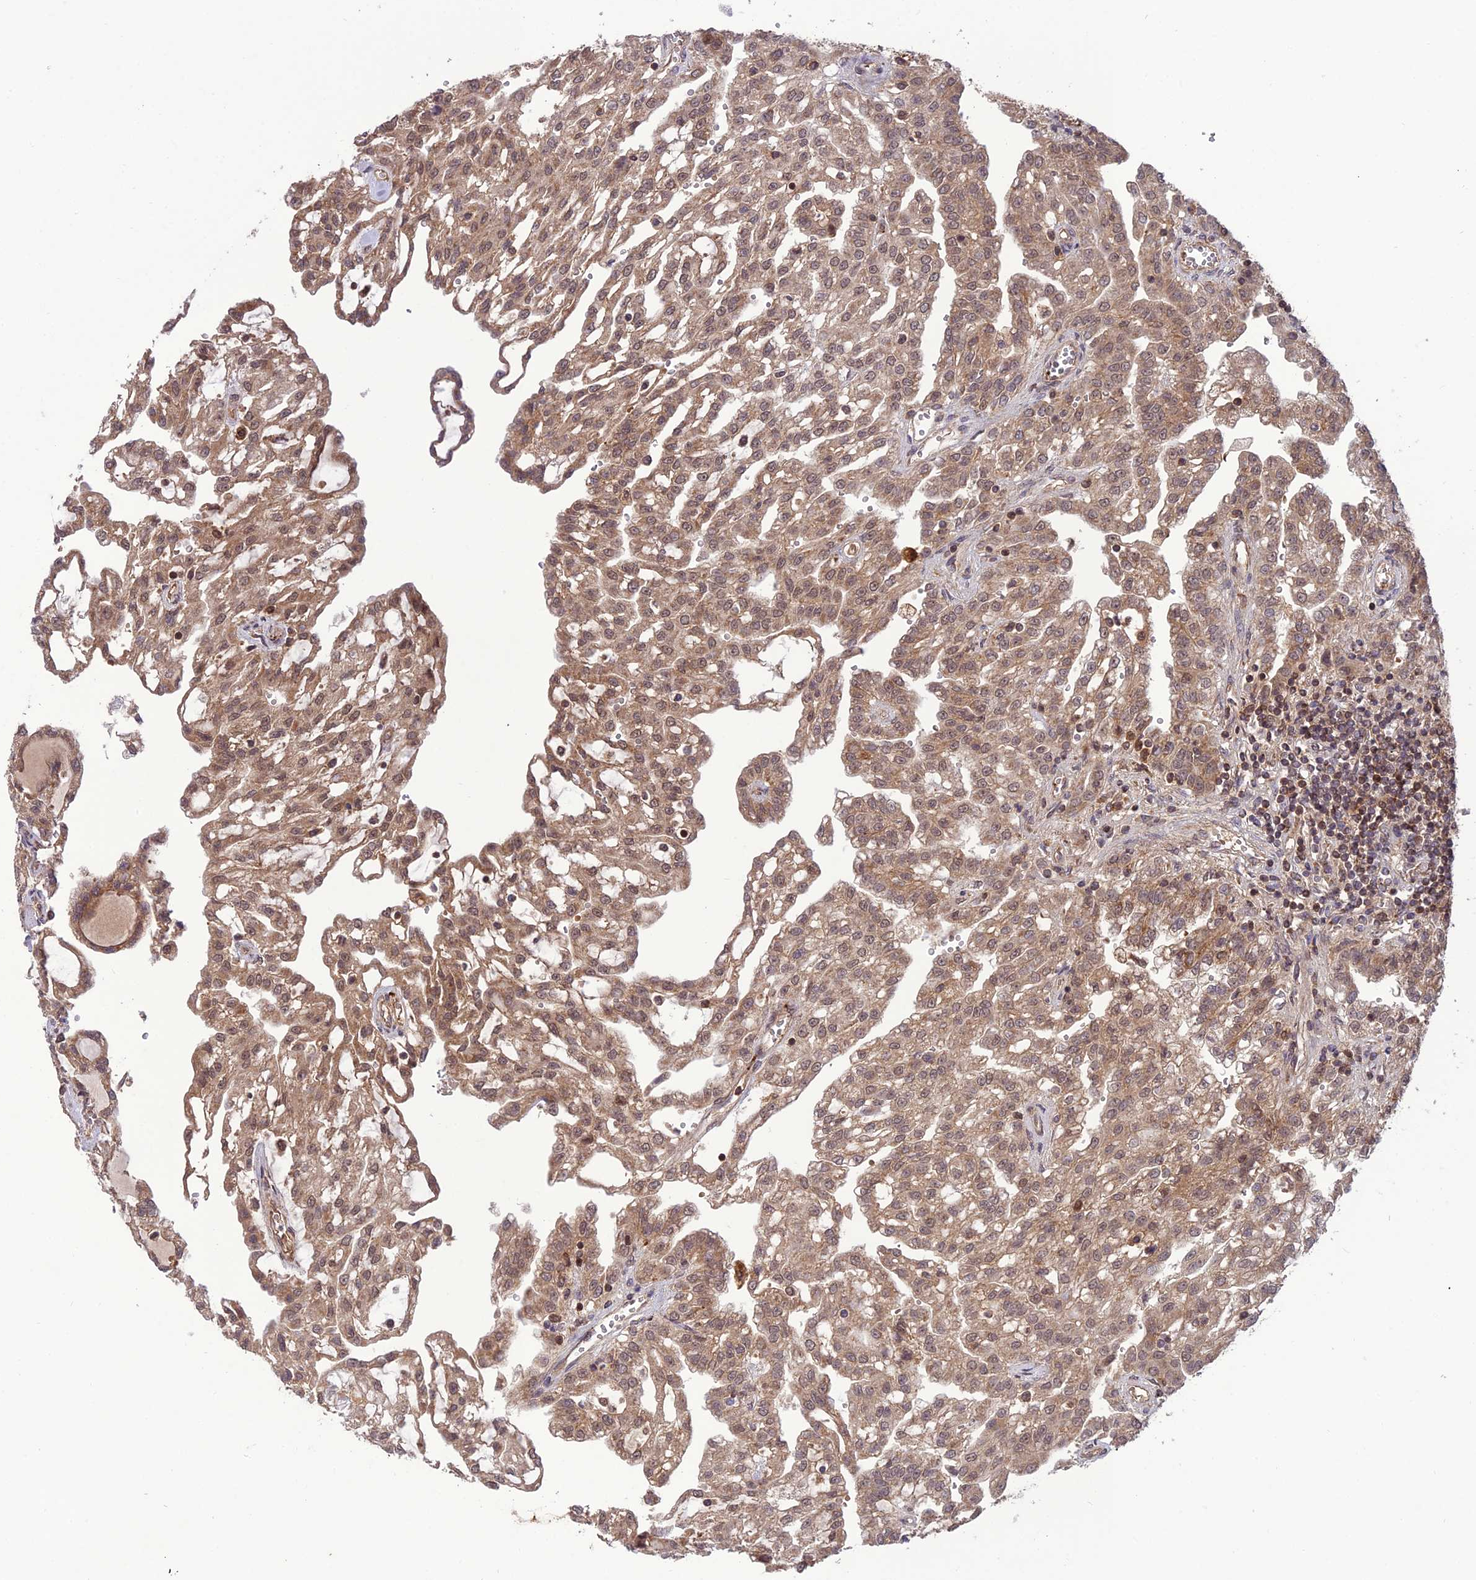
{"staining": {"intensity": "moderate", "quantity": ">75%", "location": "cytoplasmic/membranous,nuclear"}, "tissue": "renal cancer", "cell_type": "Tumor cells", "image_type": "cancer", "snomed": [{"axis": "morphology", "description": "Adenocarcinoma, NOS"}, {"axis": "topography", "description": "Kidney"}], "caption": "Immunohistochemistry of renal cancer displays medium levels of moderate cytoplasmic/membranous and nuclear expression in approximately >75% of tumor cells. The staining was performed using DAB to visualize the protein expression in brown, while the nuclei were stained in blue with hematoxylin (Magnification: 20x).", "gene": "NDUFC1", "patient": {"sex": "male", "age": 63}}